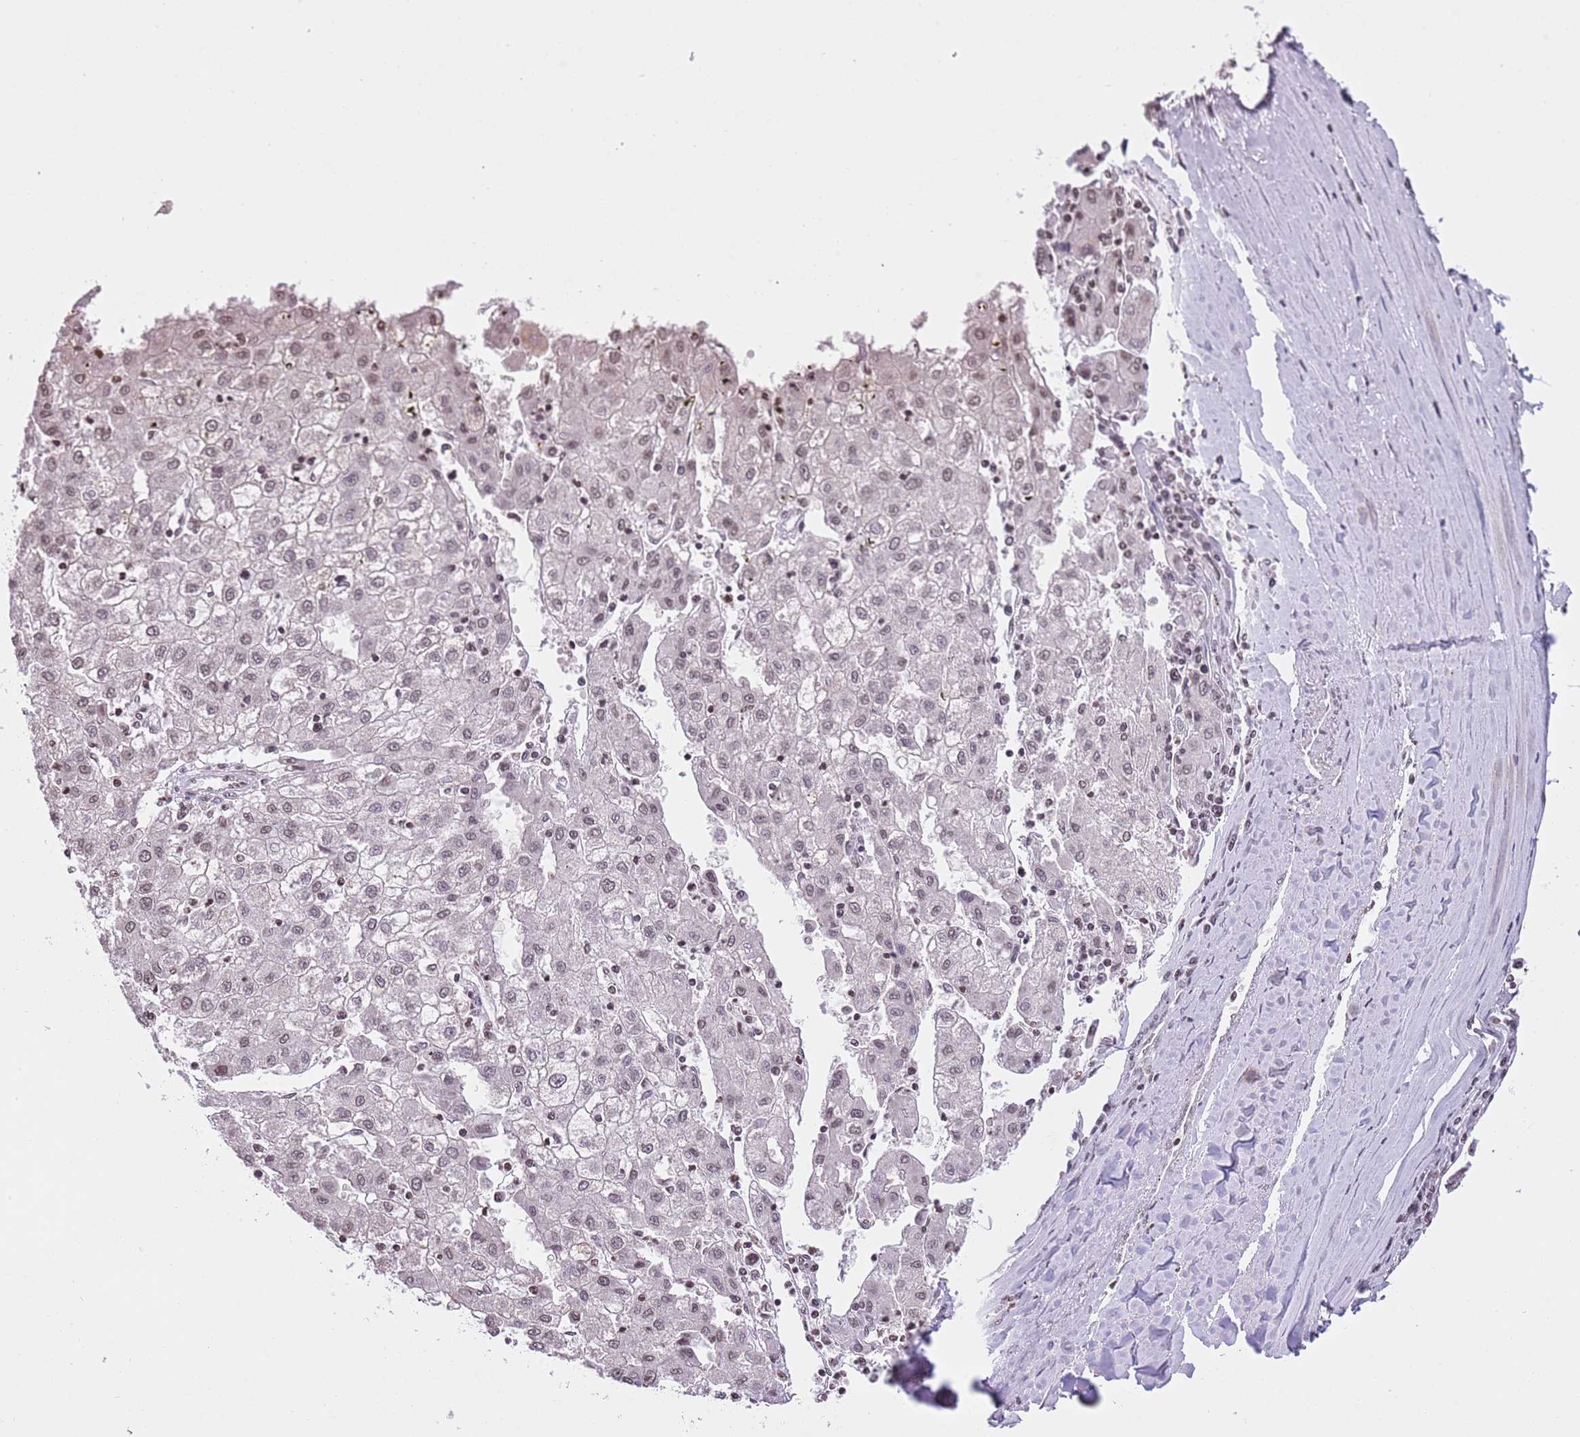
{"staining": {"intensity": "weak", "quantity": ">75%", "location": "nuclear"}, "tissue": "liver cancer", "cell_type": "Tumor cells", "image_type": "cancer", "snomed": [{"axis": "morphology", "description": "Carcinoma, Hepatocellular, NOS"}, {"axis": "topography", "description": "Liver"}], "caption": "Protein expression analysis of human hepatocellular carcinoma (liver) reveals weak nuclear staining in approximately >75% of tumor cells.", "gene": "KPNA3", "patient": {"sex": "male", "age": 72}}